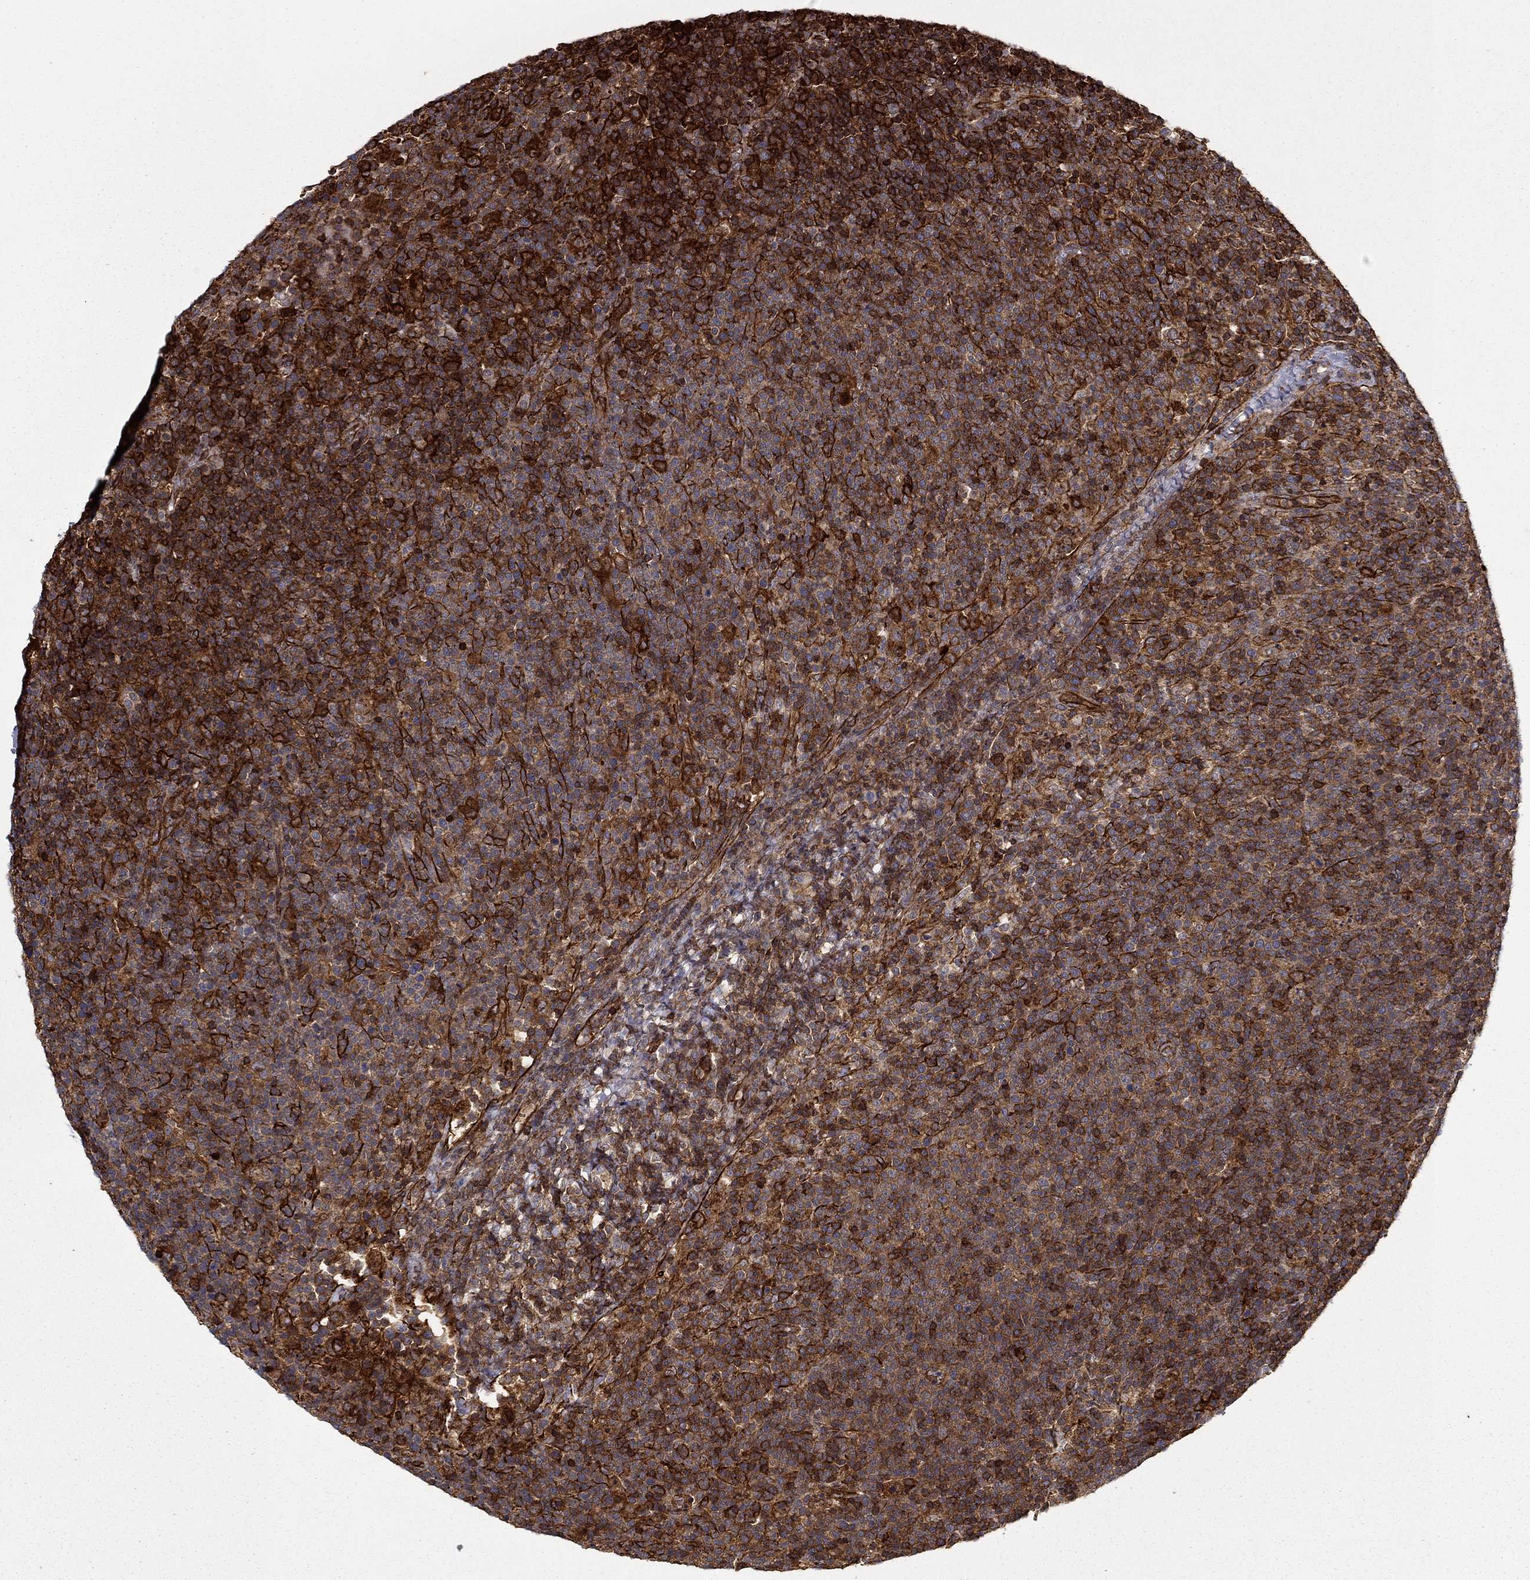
{"staining": {"intensity": "strong", "quantity": "25%-75%", "location": "cytoplasmic/membranous"}, "tissue": "lymphoma", "cell_type": "Tumor cells", "image_type": "cancer", "snomed": [{"axis": "morphology", "description": "Malignant lymphoma, non-Hodgkin's type, High grade"}, {"axis": "topography", "description": "Lymph node"}], "caption": "Malignant lymphoma, non-Hodgkin's type (high-grade) stained for a protein exhibits strong cytoplasmic/membranous positivity in tumor cells. Using DAB (3,3'-diaminobenzidine) (brown) and hematoxylin (blue) stains, captured at high magnification using brightfield microscopy.", "gene": "ADM", "patient": {"sex": "male", "age": 61}}